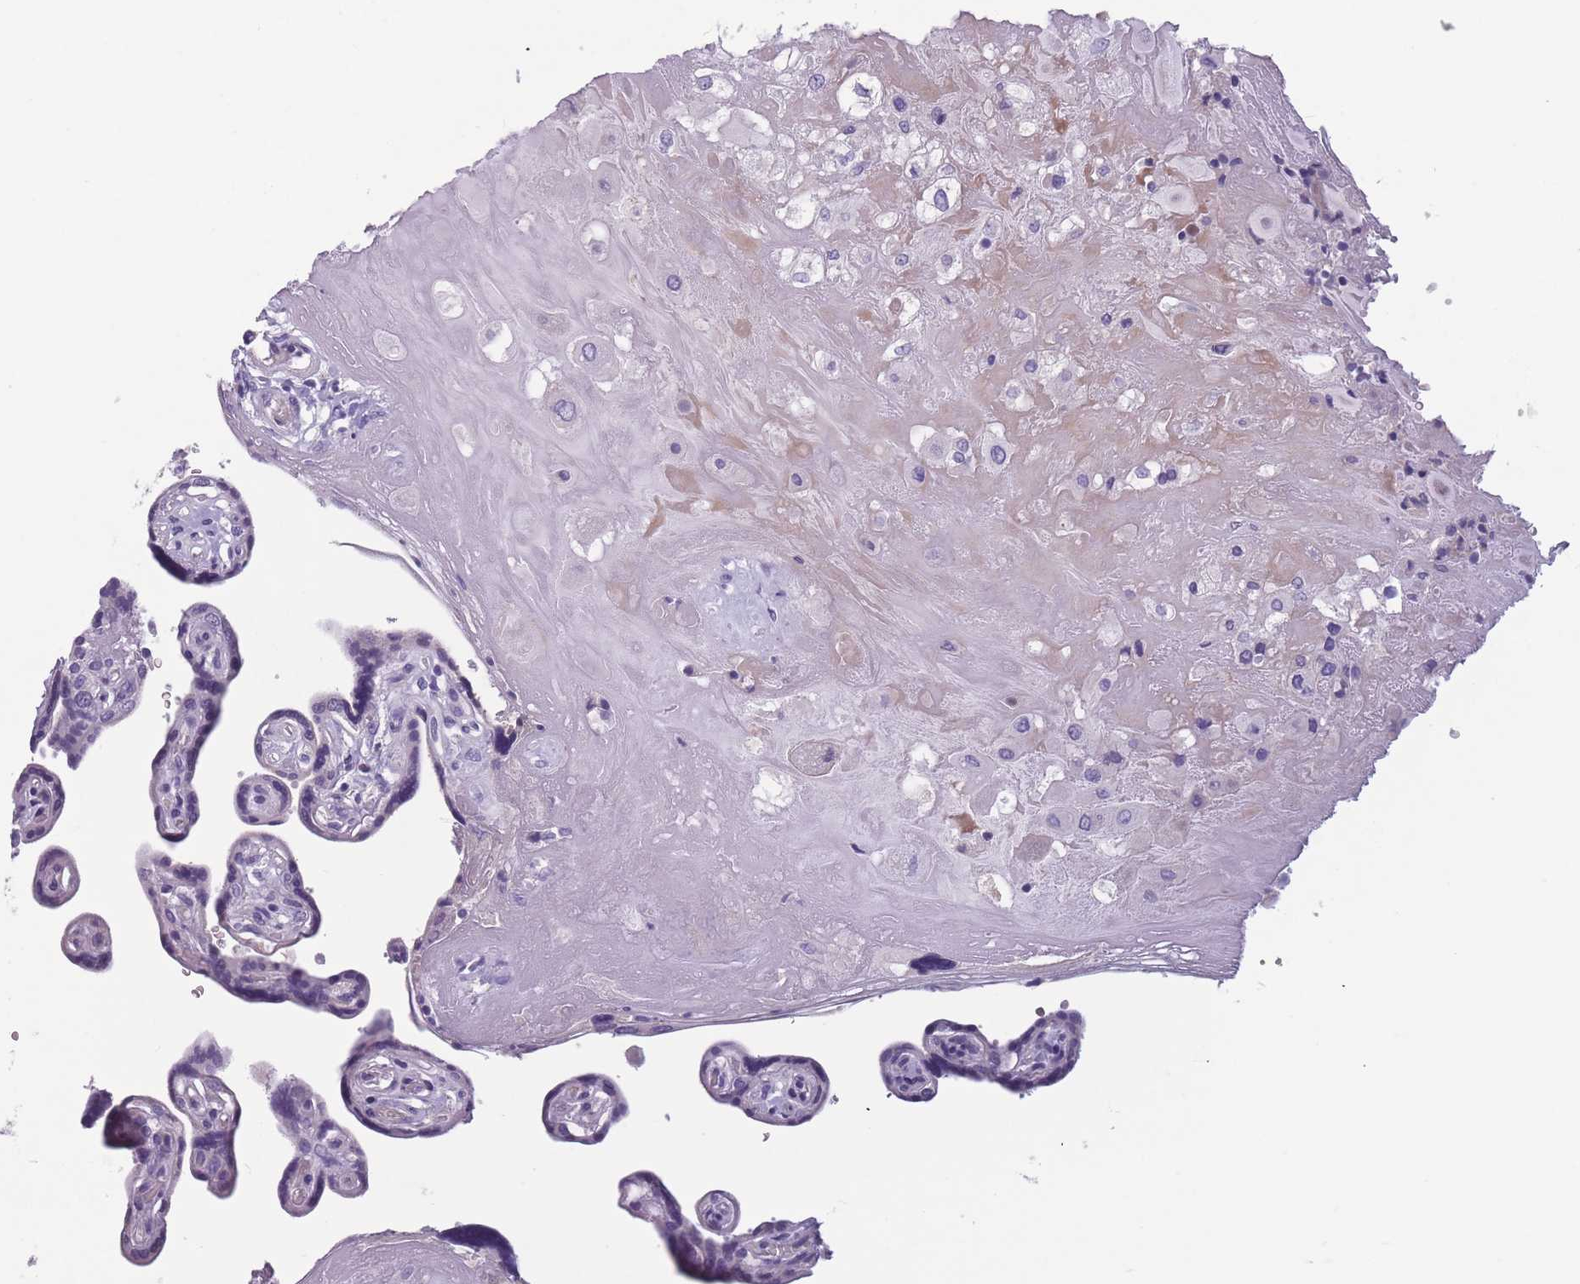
{"staining": {"intensity": "negative", "quantity": "none", "location": "none"}, "tissue": "placenta", "cell_type": "Decidual cells", "image_type": "normal", "snomed": [{"axis": "morphology", "description": "Normal tissue, NOS"}, {"axis": "topography", "description": "Placenta"}], "caption": "Protein analysis of benign placenta displays no significant staining in decidual cells.", "gene": "OR4C5", "patient": {"sex": "female", "age": 32}}